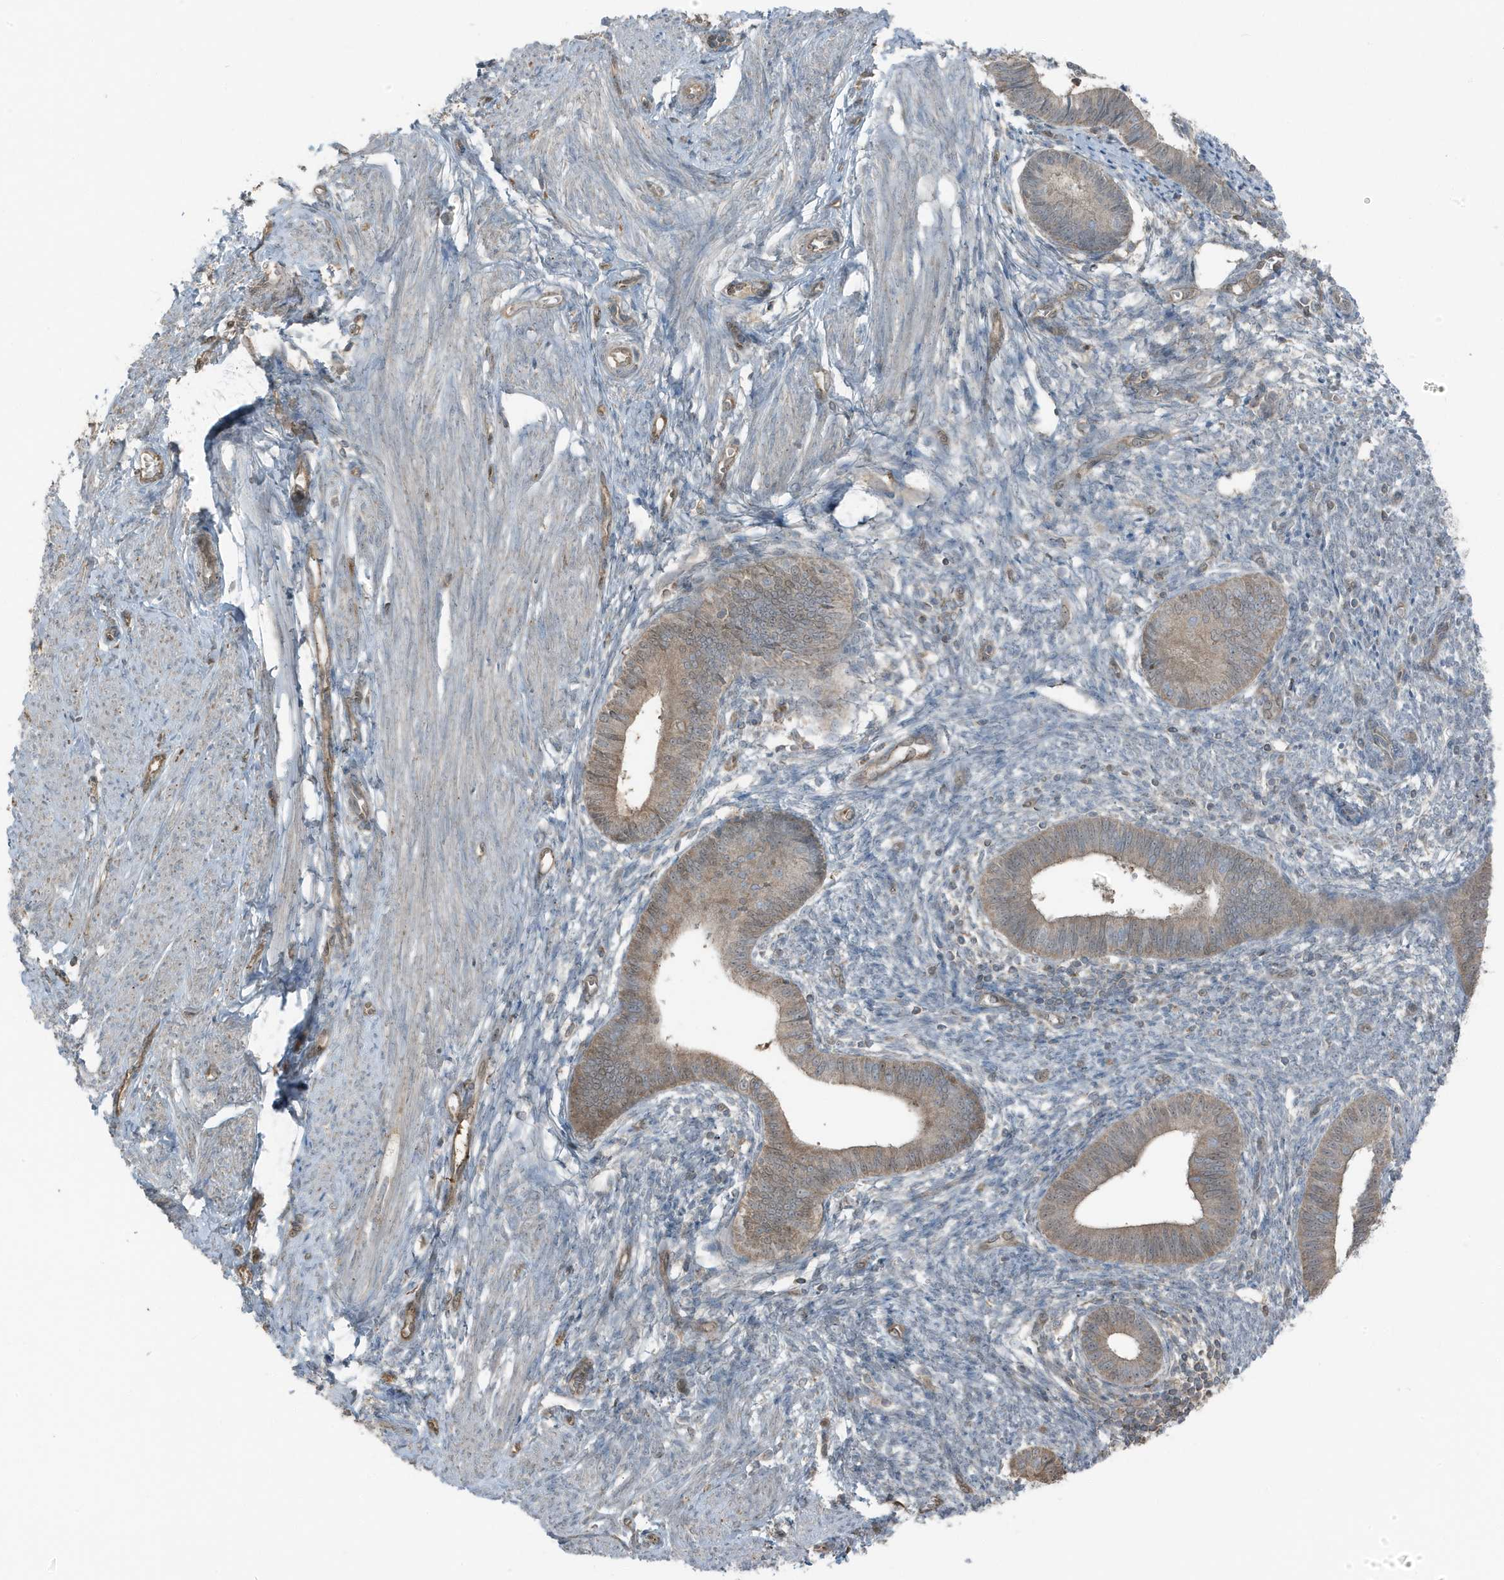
{"staining": {"intensity": "negative", "quantity": "none", "location": "none"}, "tissue": "endometrium", "cell_type": "Cells in endometrial stroma", "image_type": "normal", "snomed": [{"axis": "morphology", "description": "Normal tissue, NOS"}, {"axis": "topography", "description": "Endometrium"}], "caption": "DAB (3,3'-diaminobenzidine) immunohistochemical staining of unremarkable endometrium exhibits no significant positivity in cells in endometrial stroma.", "gene": "AZI2", "patient": {"sex": "female", "age": 46}}